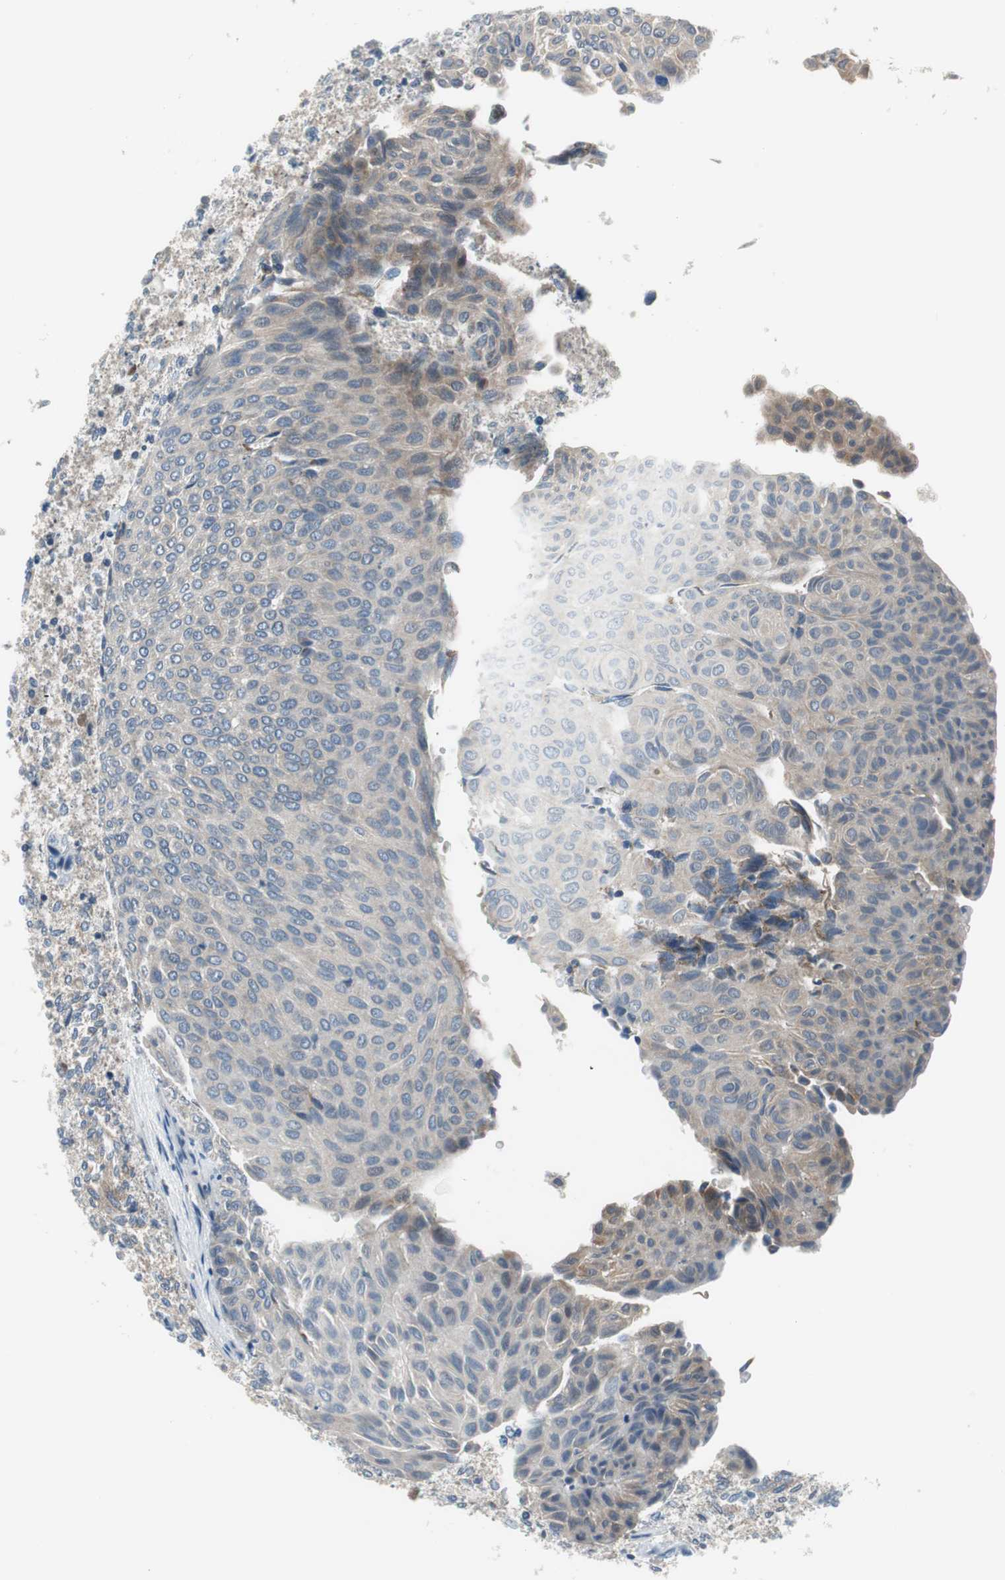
{"staining": {"intensity": "negative", "quantity": "none", "location": "none"}, "tissue": "urothelial cancer", "cell_type": "Tumor cells", "image_type": "cancer", "snomed": [{"axis": "morphology", "description": "Urothelial carcinoma, Low grade"}, {"axis": "topography", "description": "Urinary bladder"}], "caption": "DAB immunohistochemical staining of human urothelial cancer displays no significant expression in tumor cells.", "gene": "PLAA", "patient": {"sex": "male", "age": 78}}